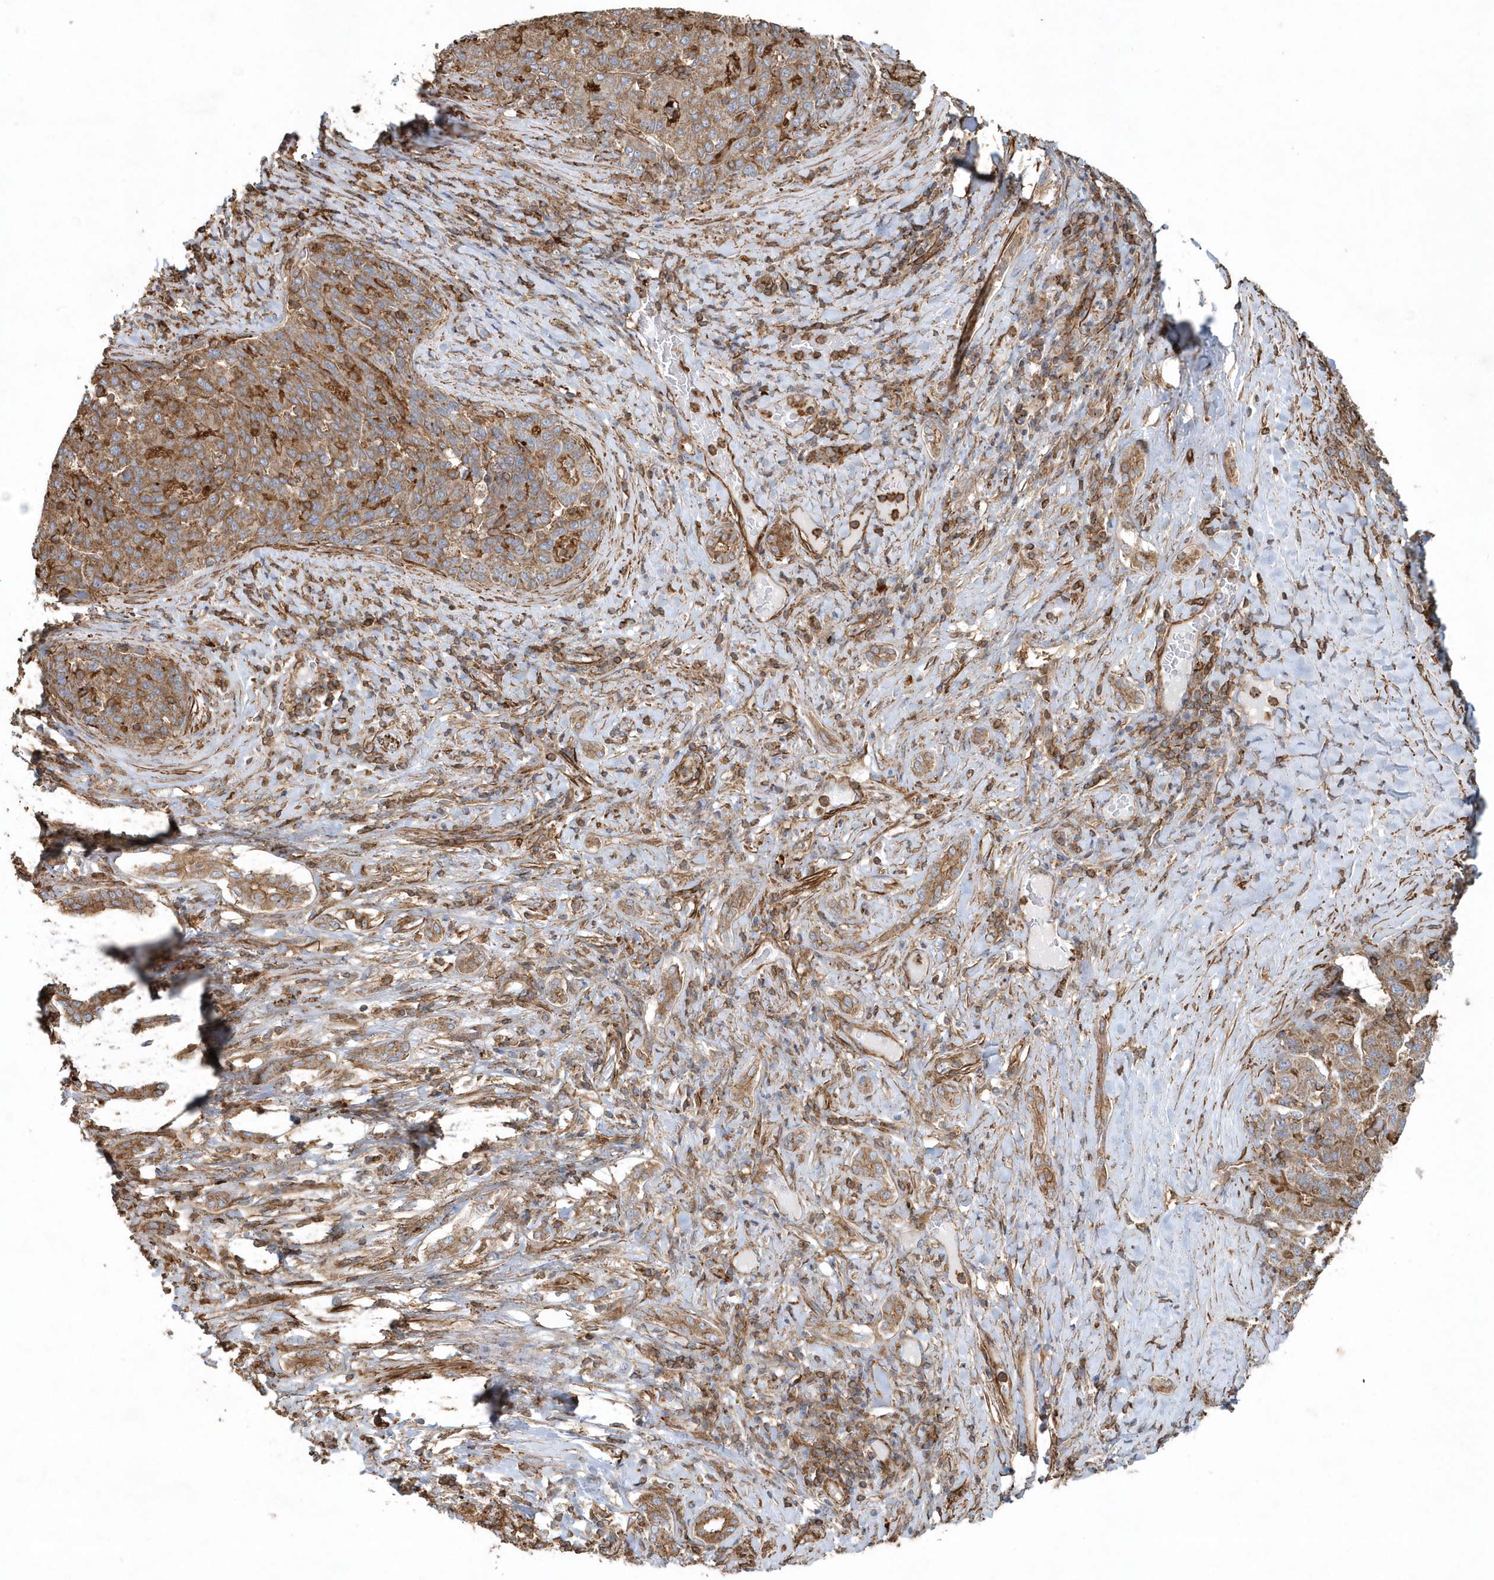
{"staining": {"intensity": "moderate", "quantity": ">75%", "location": "cytoplasmic/membranous"}, "tissue": "liver cancer", "cell_type": "Tumor cells", "image_type": "cancer", "snomed": [{"axis": "morphology", "description": "Carcinoma, Hepatocellular, NOS"}, {"axis": "topography", "description": "Liver"}], "caption": "Human hepatocellular carcinoma (liver) stained for a protein (brown) displays moderate cytoplasmic/membranous positive expression in about >75% of tumor cells.", "gene": "MMUT", "patient": {"sex": "male", "age": 65}}